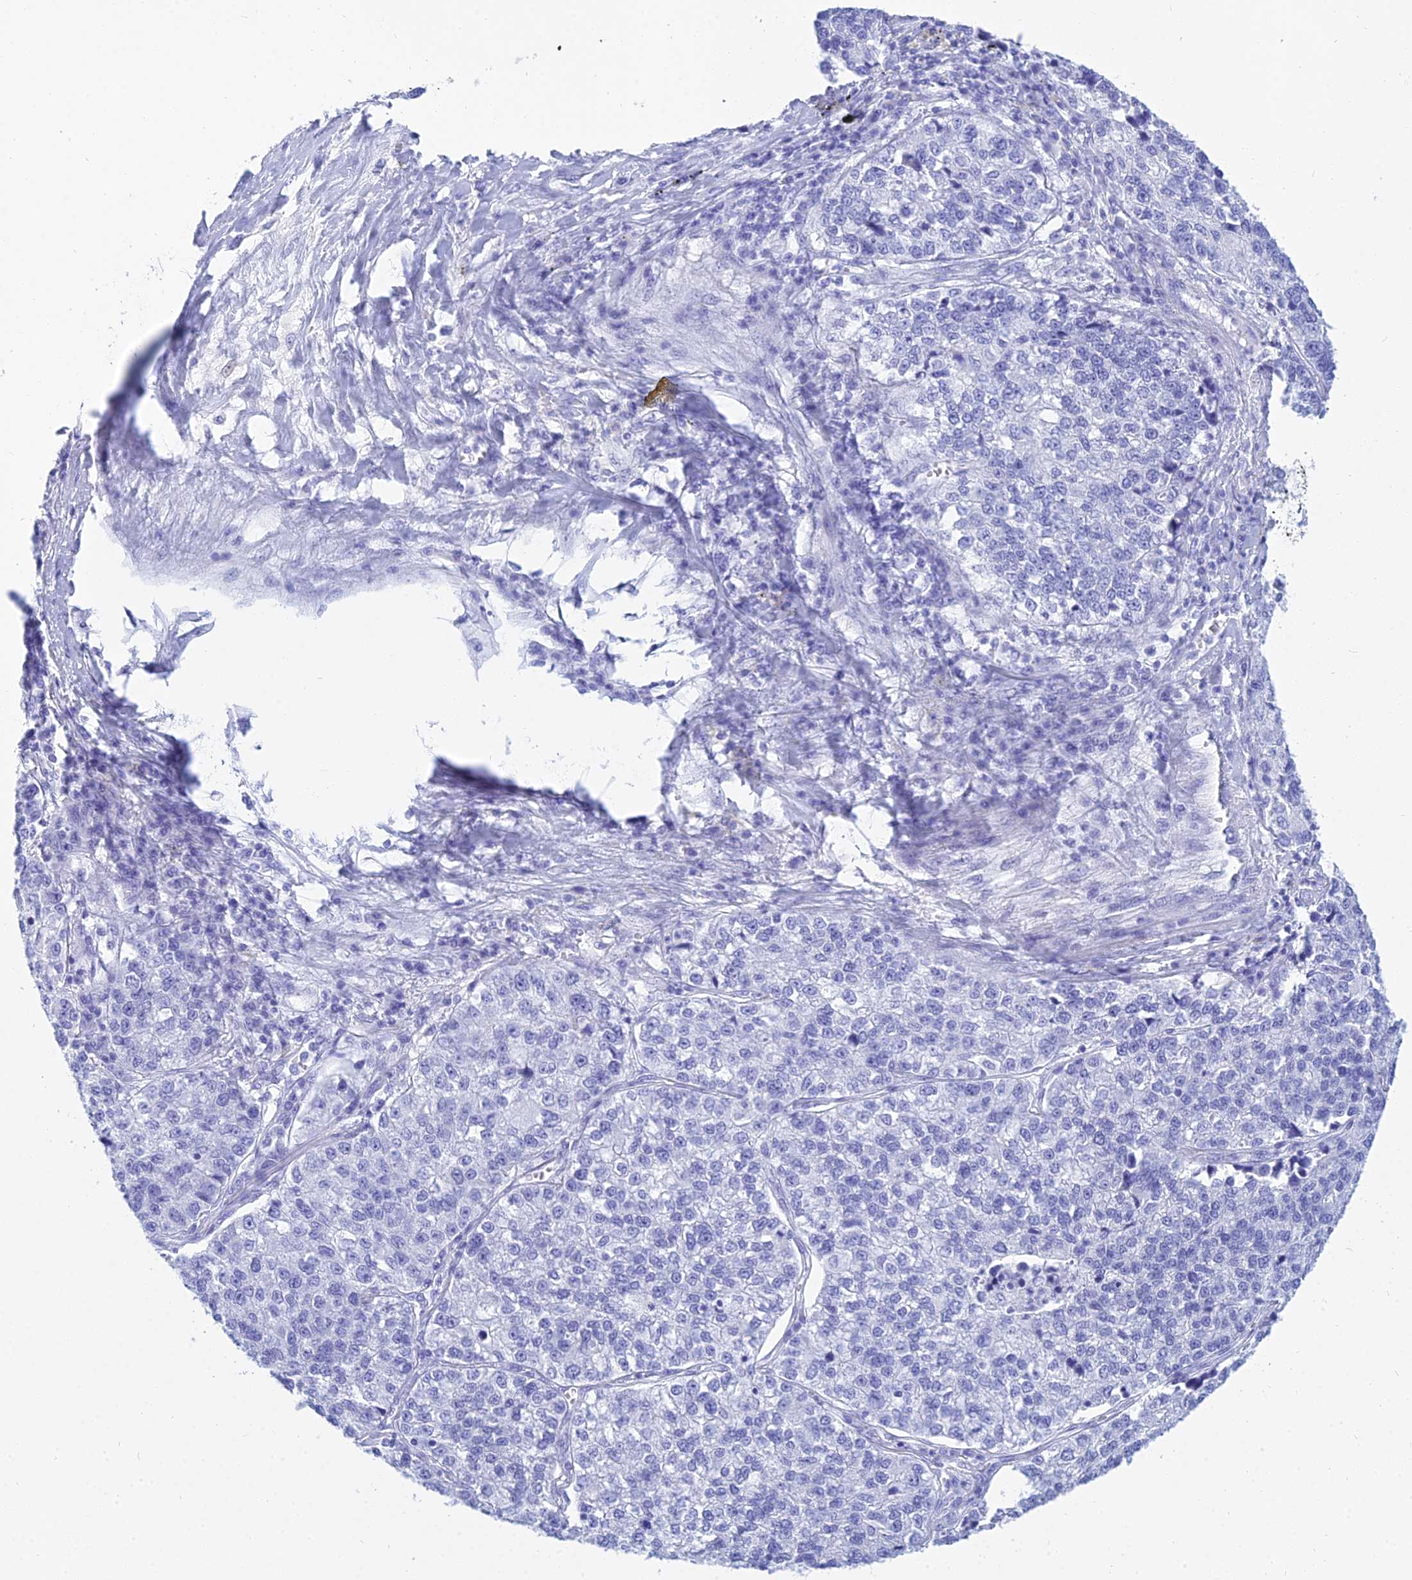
{"staining": {"intensity": "negative", "quantity": "none", "location": "none"}, "tissue": "lung cancer", "cell_type": "Tumor cells", "image_type": "cancer", "snomed": [{"axis": "morphology", "description": "Adenocarcinoma, NOS"}, {"axis": "topography", "description": "Lung"}], "caption": "An image of lung cancer (adenocarcinoma) stained for a protein demonstrates no brown staining in tumor cells.", "gene": "PATE4", "patient": {"sex": "male", "age": 49}}